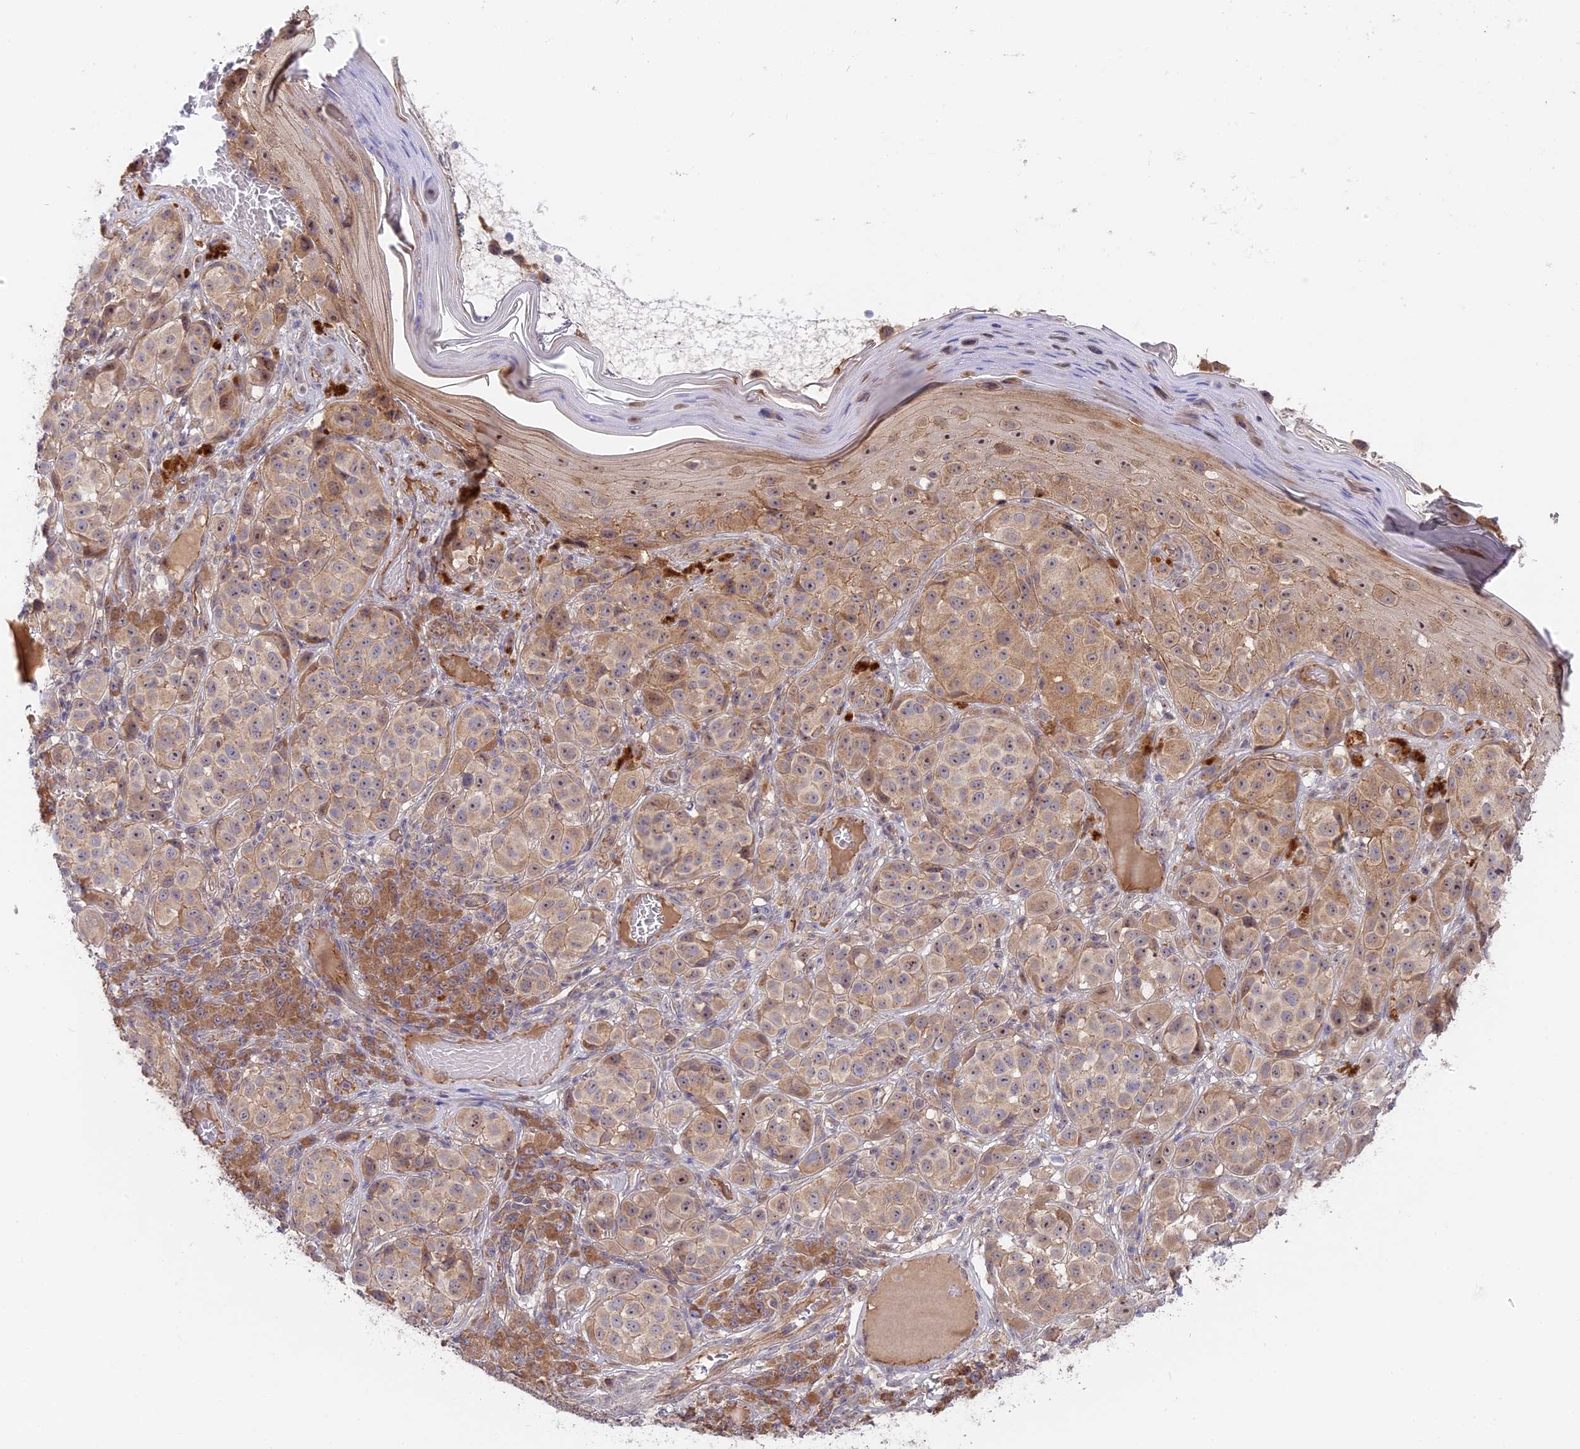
{"staining": {"intensity": "weak", "quantity": ">75%", "location": "cytoplasmic/membranous"}, "tissue": "melanoma", "cell_type": "Tumor cells", "image_type": "cancer", "snomed": [{"axis": "morphology", "description": "Malignant melanoma, NOS"}, {"axis": "topography", "description": "Skin"}], "caption": "This histopathology image exhibits melanoma stained with immunohistochemistry (IHC) to label a protein in brown. The cytoplasmic/membranous of tumor cells show weak positivity for the protein. Nuclei are counter-stained blue.", "gene": "TENT4B", "patient": {"sex": "male", "age": 38}}